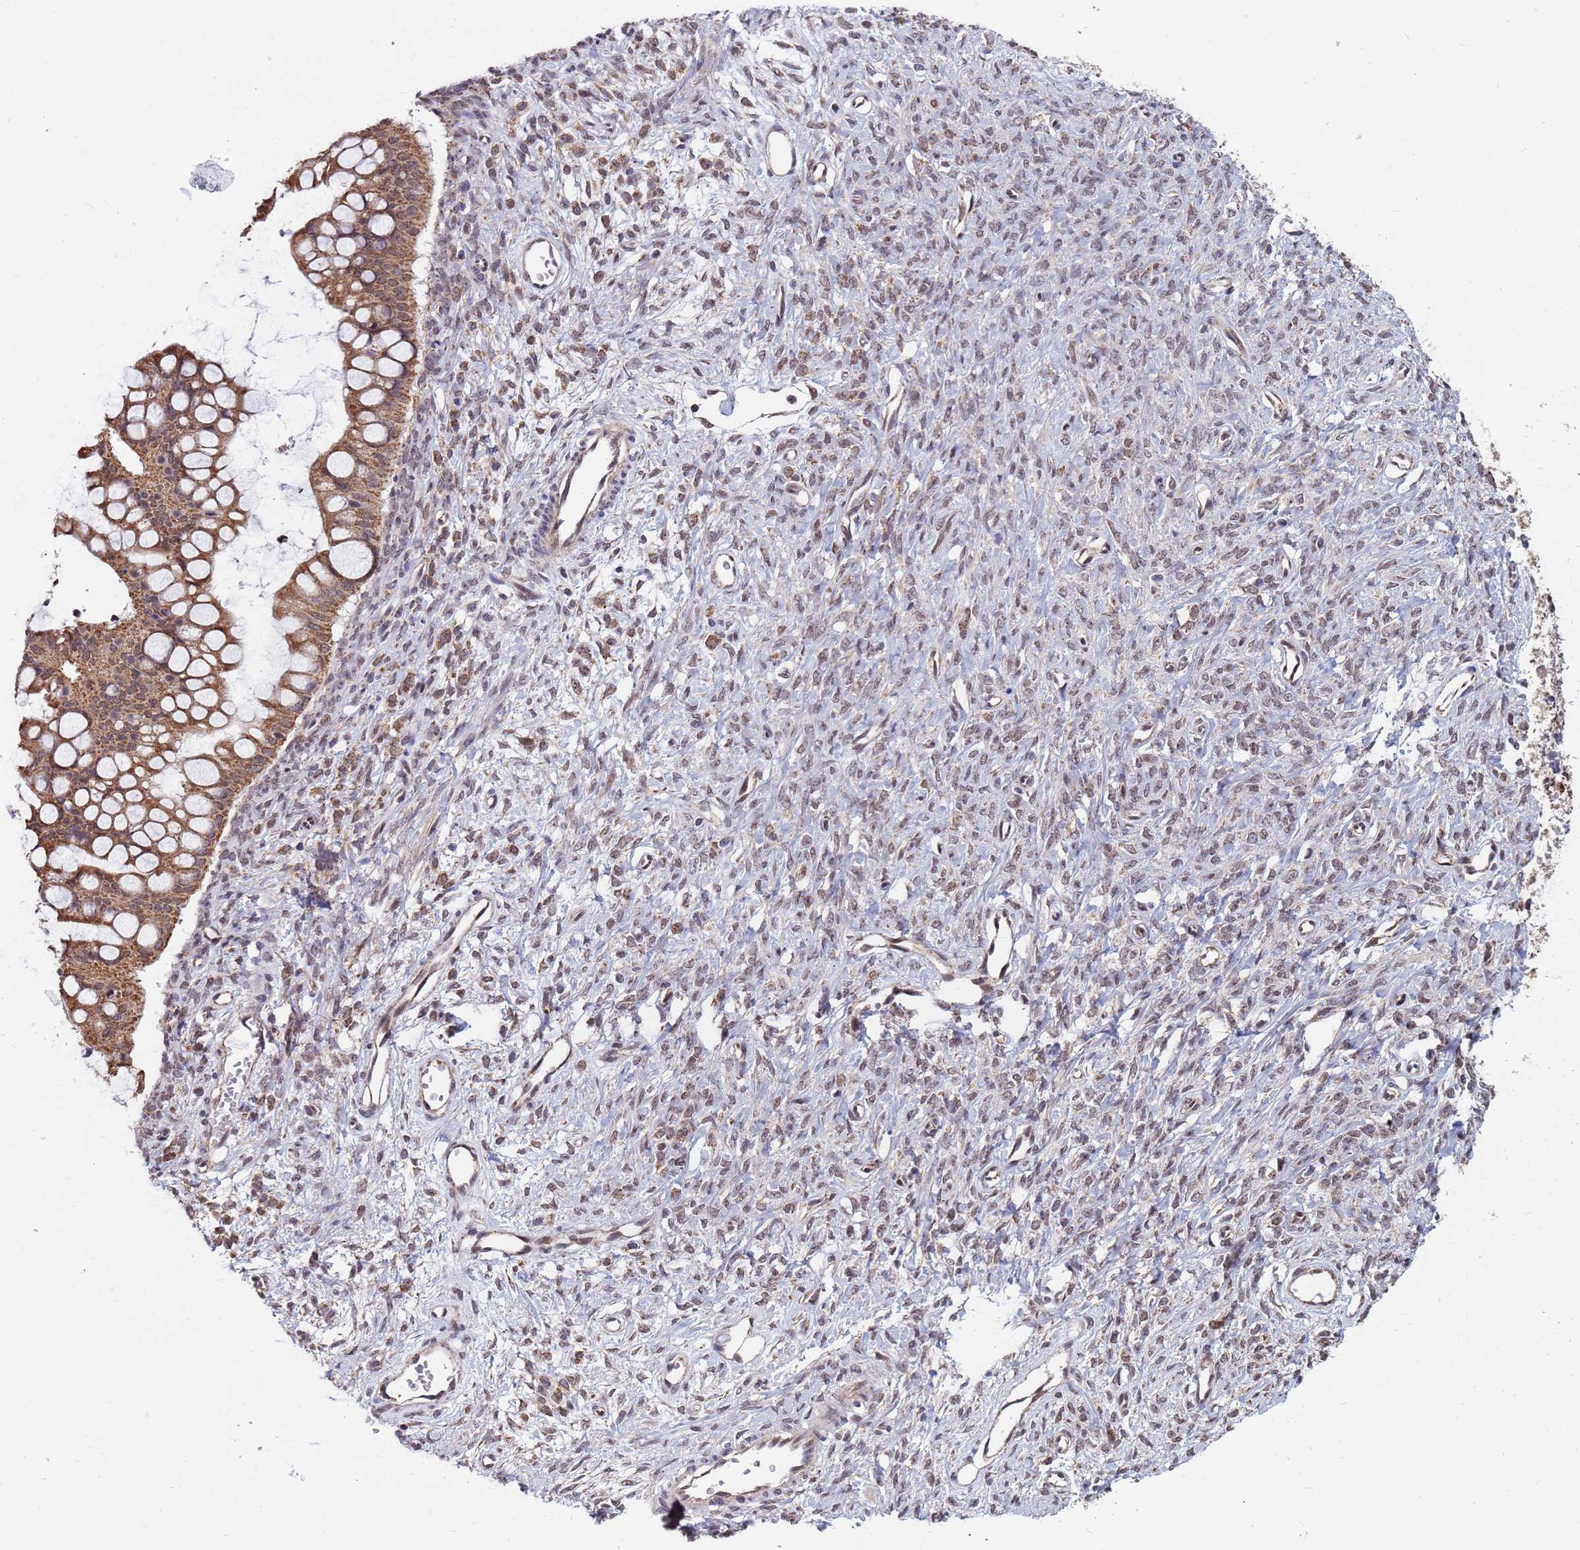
{"staining": {"intensity": "moderate", "quantity": ">75%", "location": "cytoplasmic/membranous"}, "tissue": "ovarian cancer", "cell_type": "Tumor cells", "image_type": "cancer", "snomed": [{"axis": "morphology", "description": "Cystadenocarcinoma, mucinous, NOS"}, {"axis": "topography", "description": "Ovary"}], "caption": "Protein staining displays moderate cytoplasmic/membranous staining in approximately >75% of tumor cells in ovarian cancer (mucinous cystadenocarcinoma).", "gene": "DENND2B", "patient": {"sex": "female", "age": 73}}